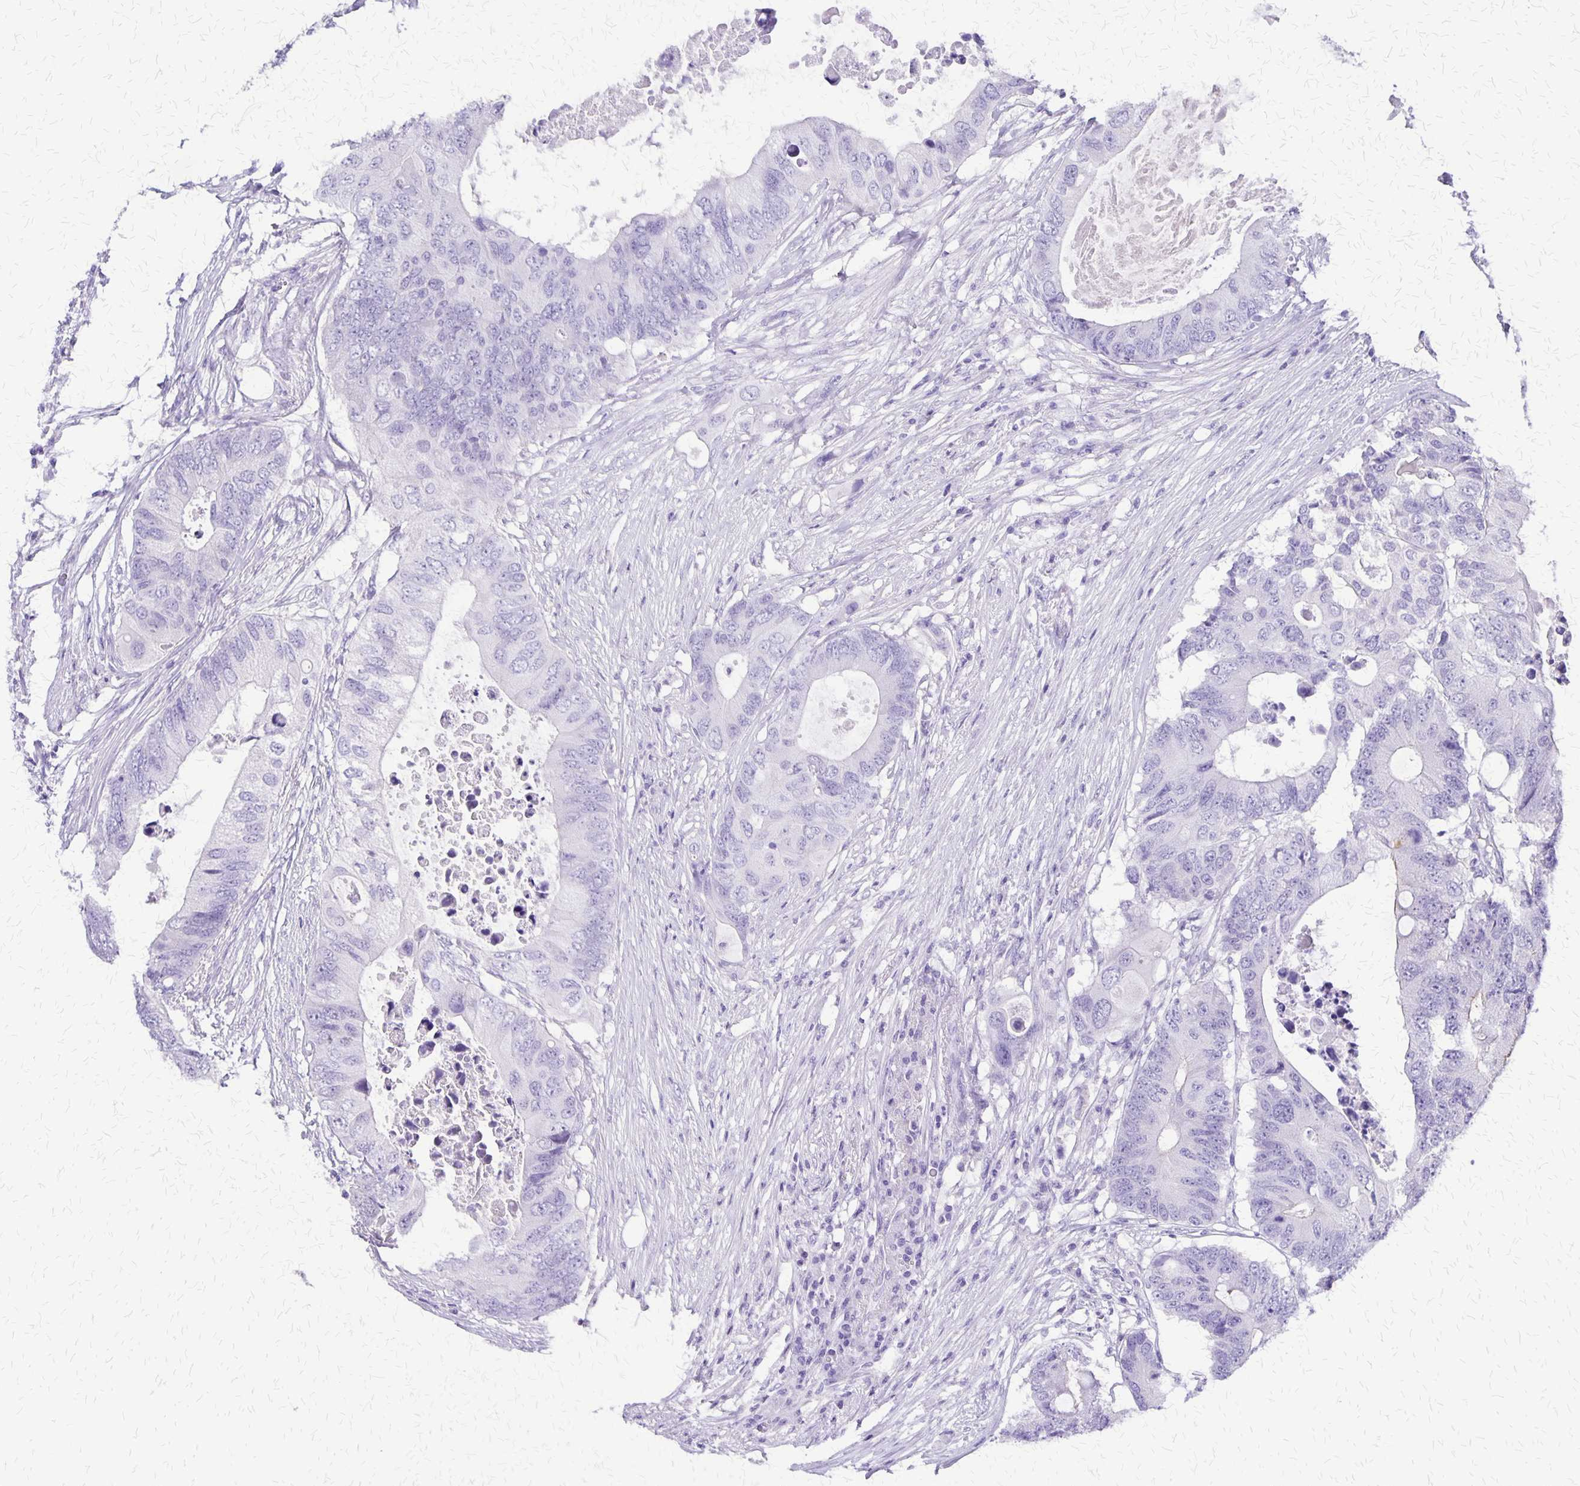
{"staining": {"intensity": "negative", "quantity": "none", "location": "none"}, "tissue": "colorectal cancer", "cell_type": "Tumor cells", "image_type": "cancer", "snomed": [{"axis": "morphology", "description": "Adenocarcinoma, NOS"}, {"axis": "topography", "description": "Colon"}], "caption": "High power microscopy image of an IHC histopathology image of colorectal adenocarcinoma, revealing no significant expression in tumor cells.", "gene": "SLC13A2", "patient": {"sex": "male", "age": 71}}